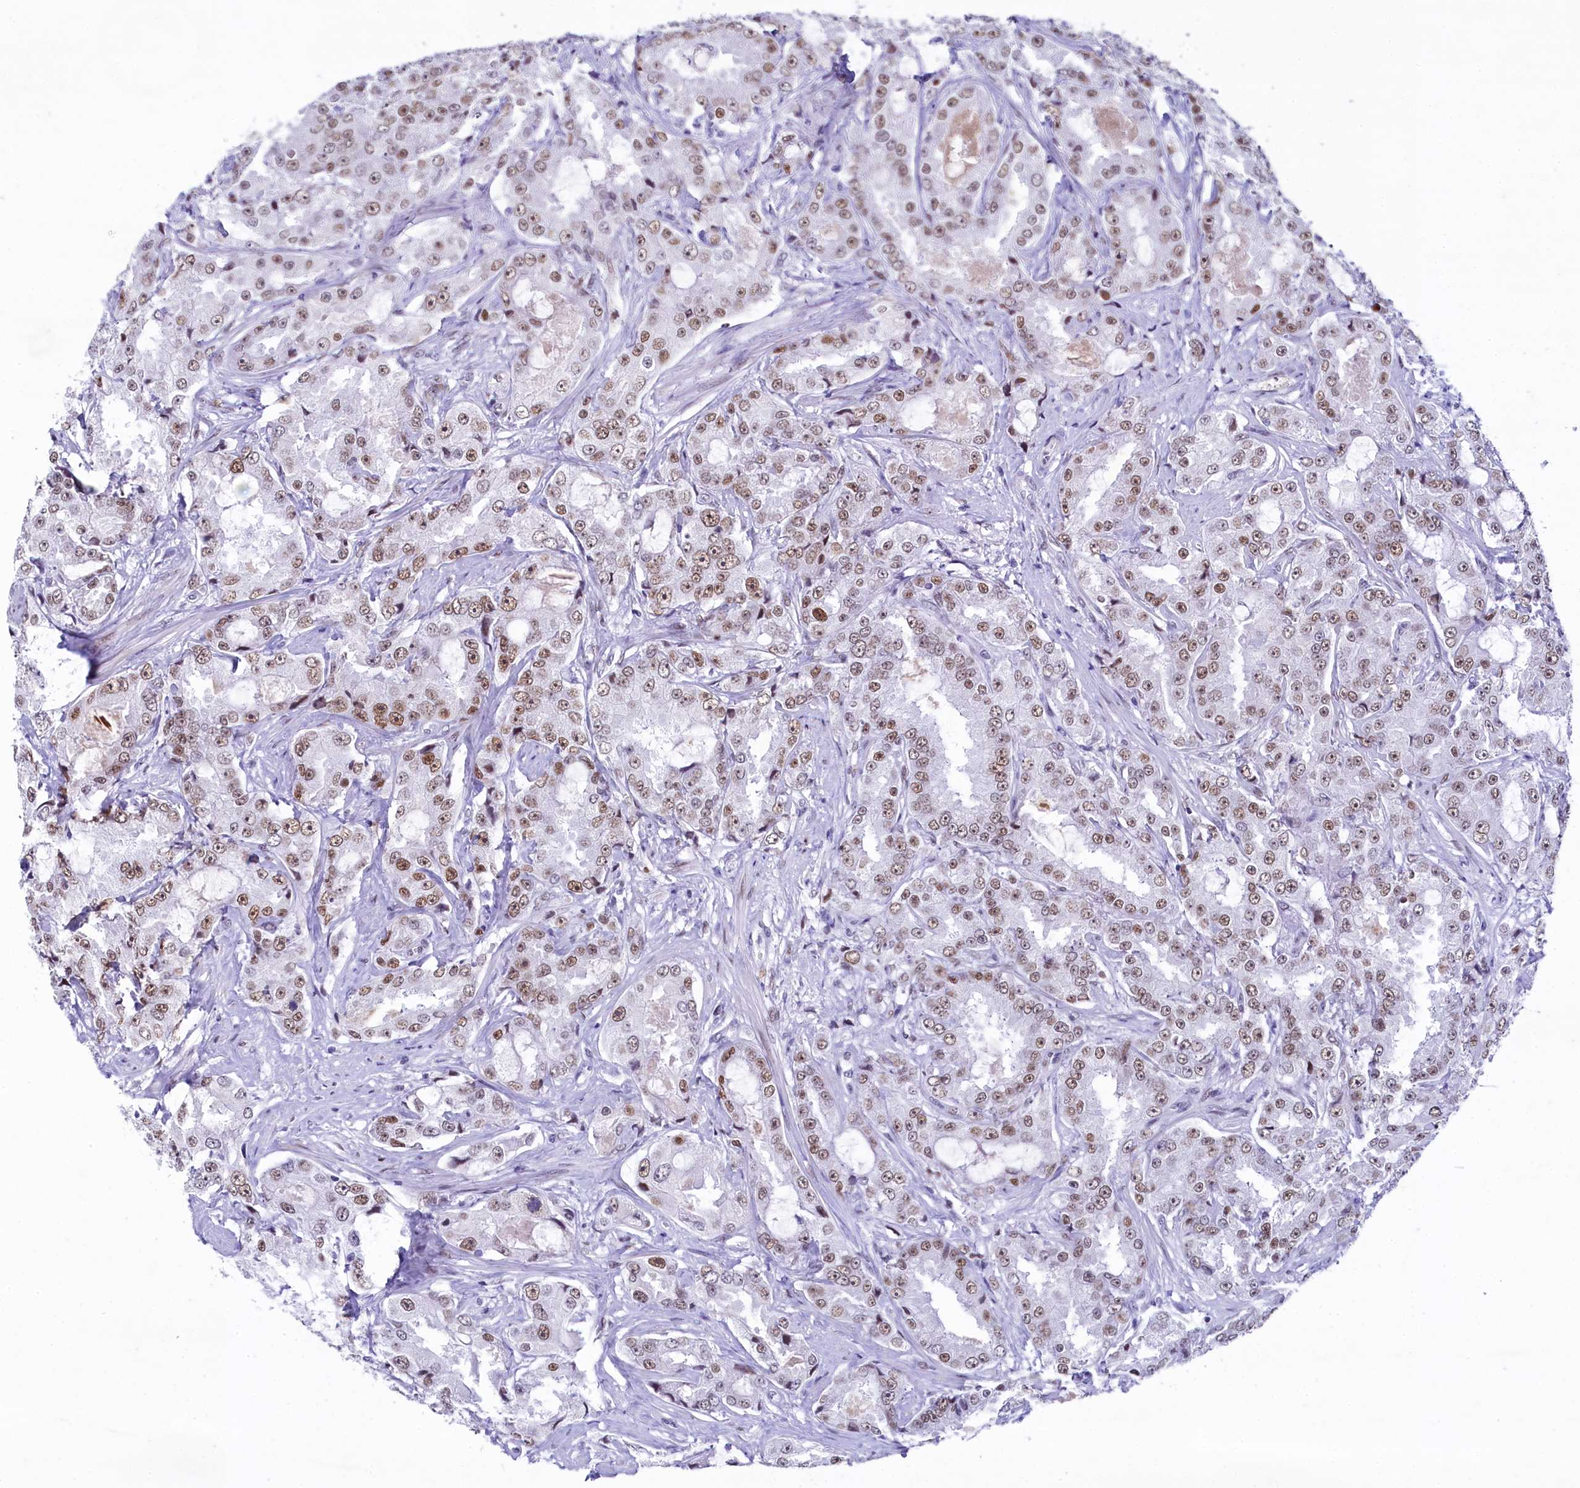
{"staining": {"intensity": "moderate", "quantity": ">75%", "location": "nuclear"}, "tissue": "prostate cancer", "cell_type": "Tumor cells", "image_type": "cancer", "snomed": [{"axis": "morphology", "description": "Adenocarcinoma, High grade"}, {"axis": "topography", "description": "Prostate"}], "caption": "Protein staining of adenocarcinoma (high-grade) (prostate) tissue reveals moderate nuclear staining in approximately >75% of tumor cells.", "gene": "SUGP2", "patient": {"sex": "male", "age": 73}}